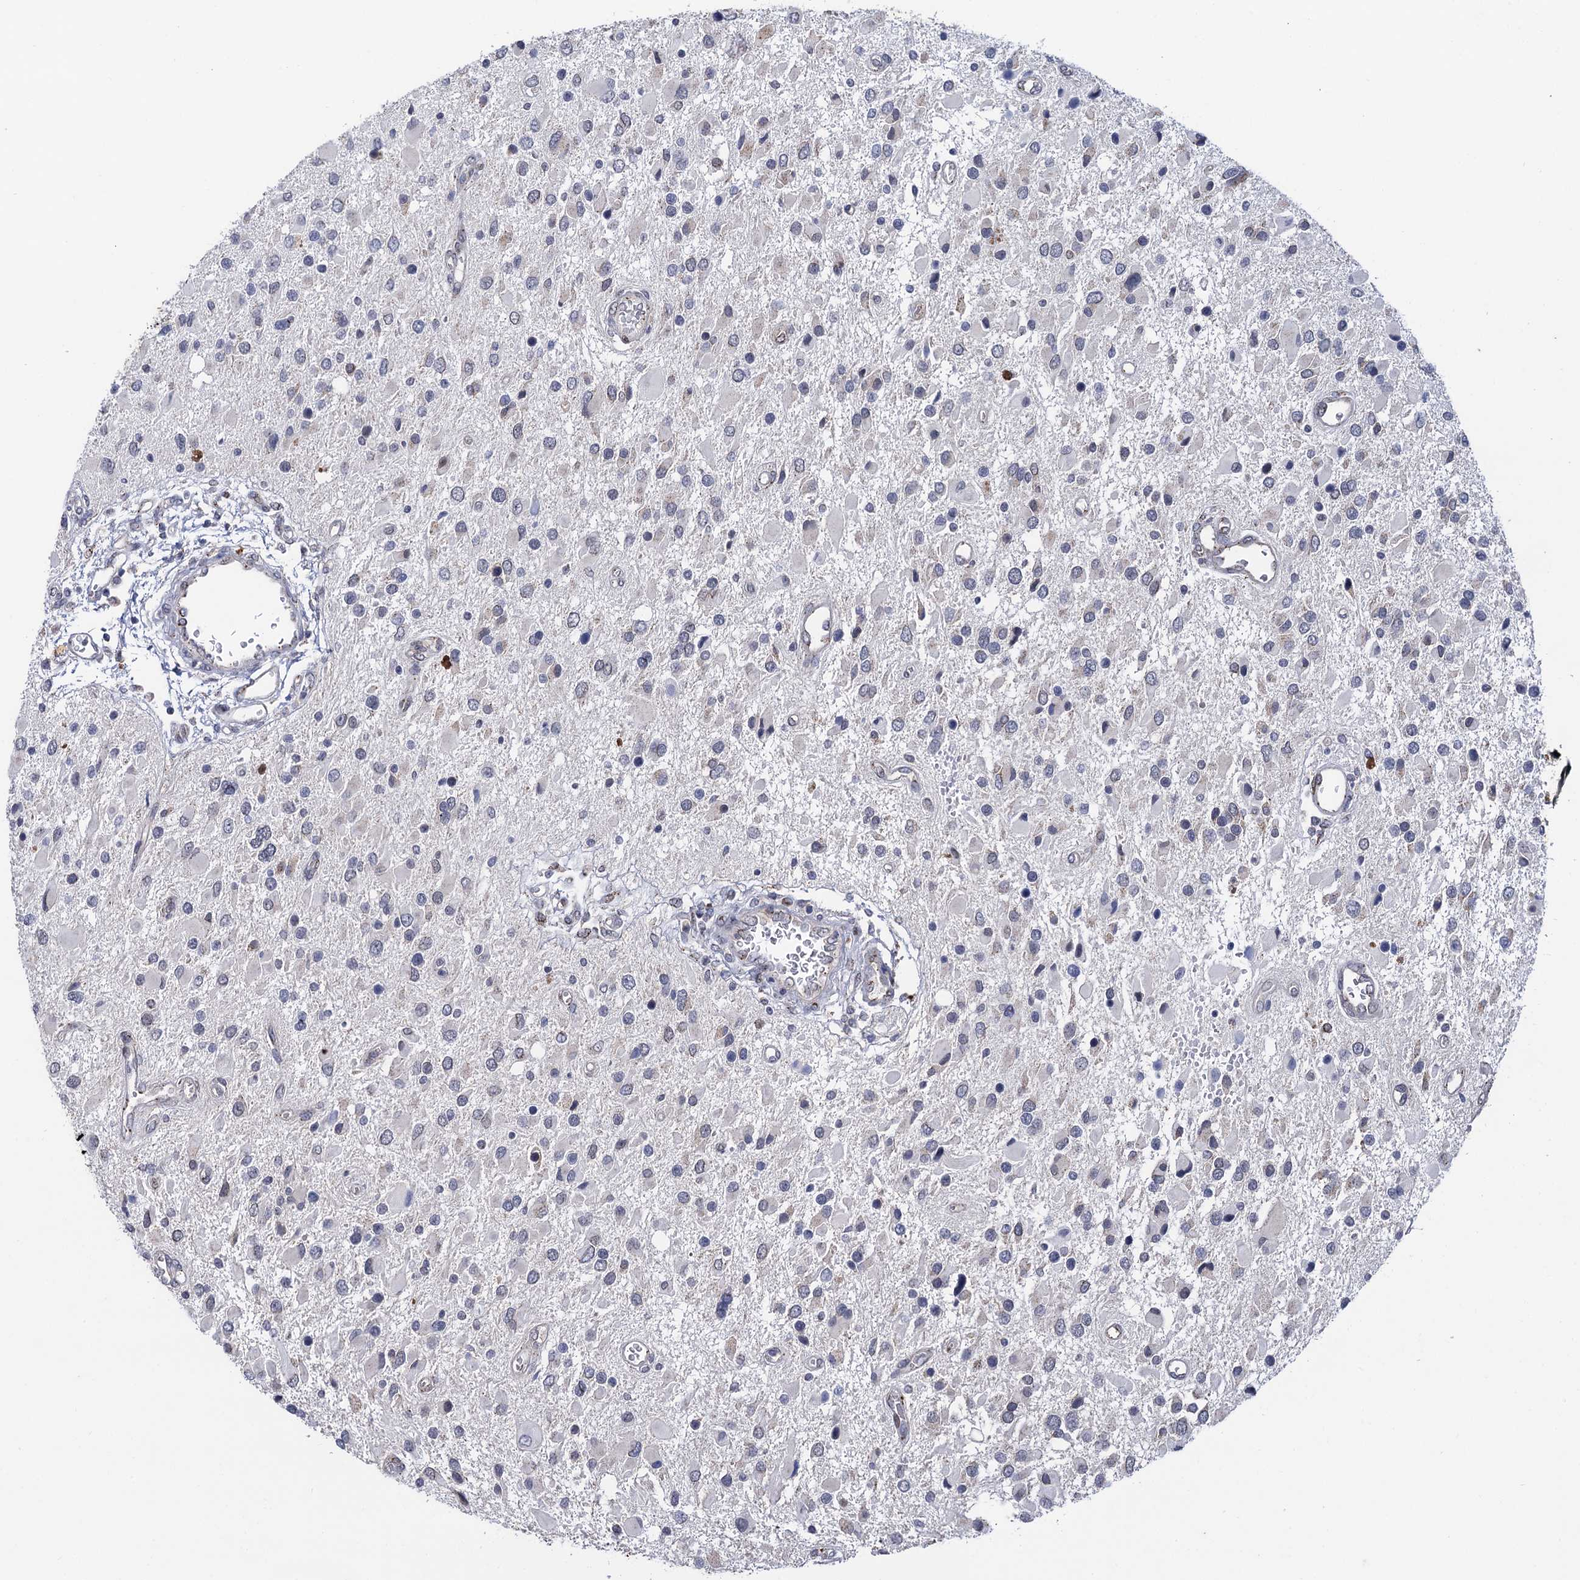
{"staining": {"intensity": "negative", "quantity": "none", "location": "none"}, "tissue": "glioma", "cell_type": "Tumor cells", "image_type": "cancer", "snomed": [{"axis": "morphology", "description": "Glioma, malignant, High grade"}, {"axis": "topography", "description": "Brain"}], "caption": "DAB immunohistochemical staining of malignant glioma (high-grade) exhibits no significant positivity in tumor cells.", "gene": "THAP2", "patient": {"sex": "male", "age": 53}}